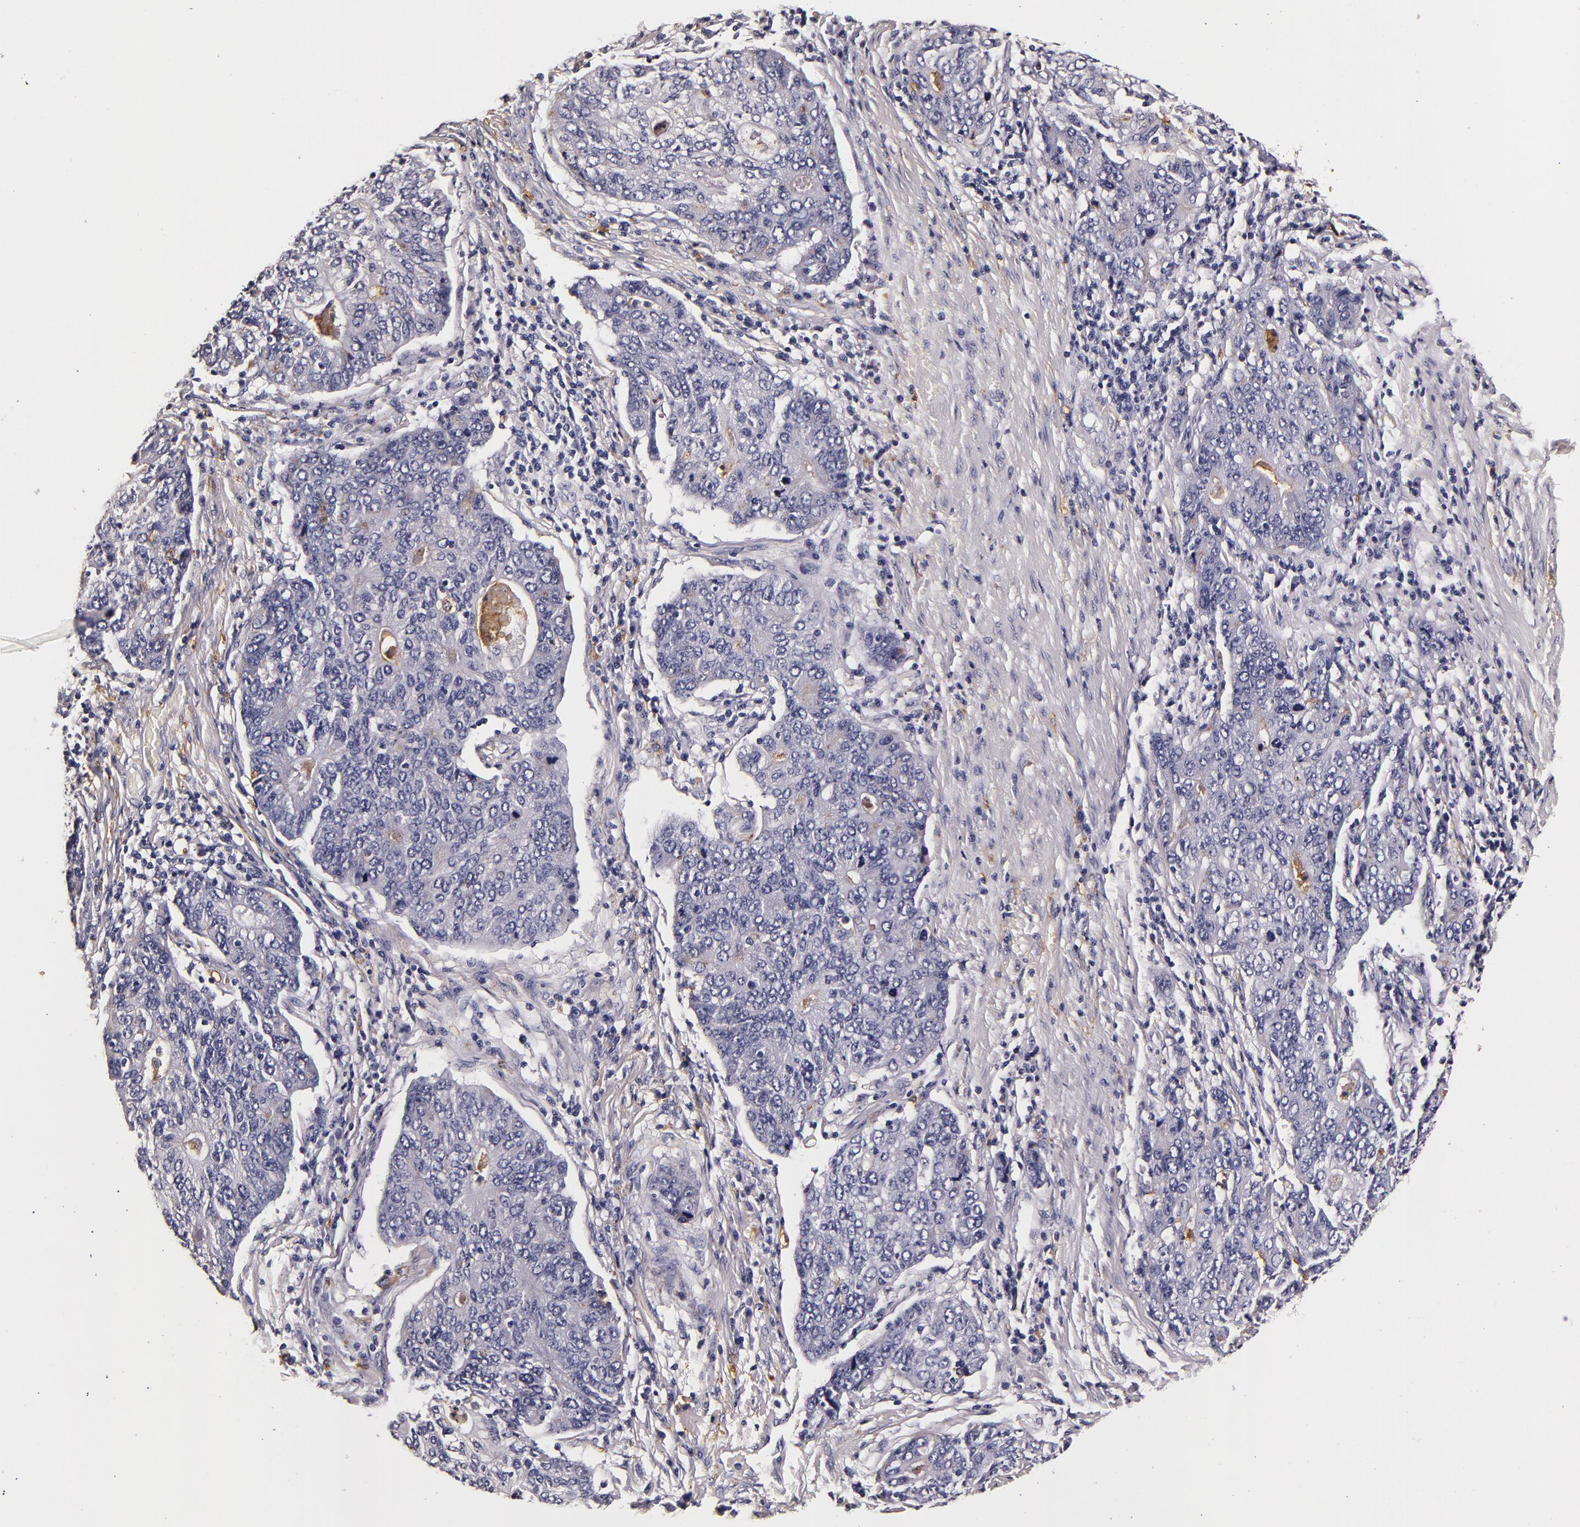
{"staining": {"intensity": "negative", "quantity": "none", "location": "none"}, "tissue": "stomach cancer", "cell_type": "Tumor cells", "image_type": "cancer", "snomed": [{"axis": "morphology", "description": "Adenocarcinoma, NOS"}, {"axis": "topography", "description": "Esophagus"}, {"axis": "topography", "description": "Stomach"}], "caption": "A histopathology image of human stomach cancer (adenocarcinoma) is negative for staining in tumor cells.", "gene": "LGALS3BP", "patient": {"sex": "male", "age": 74}}